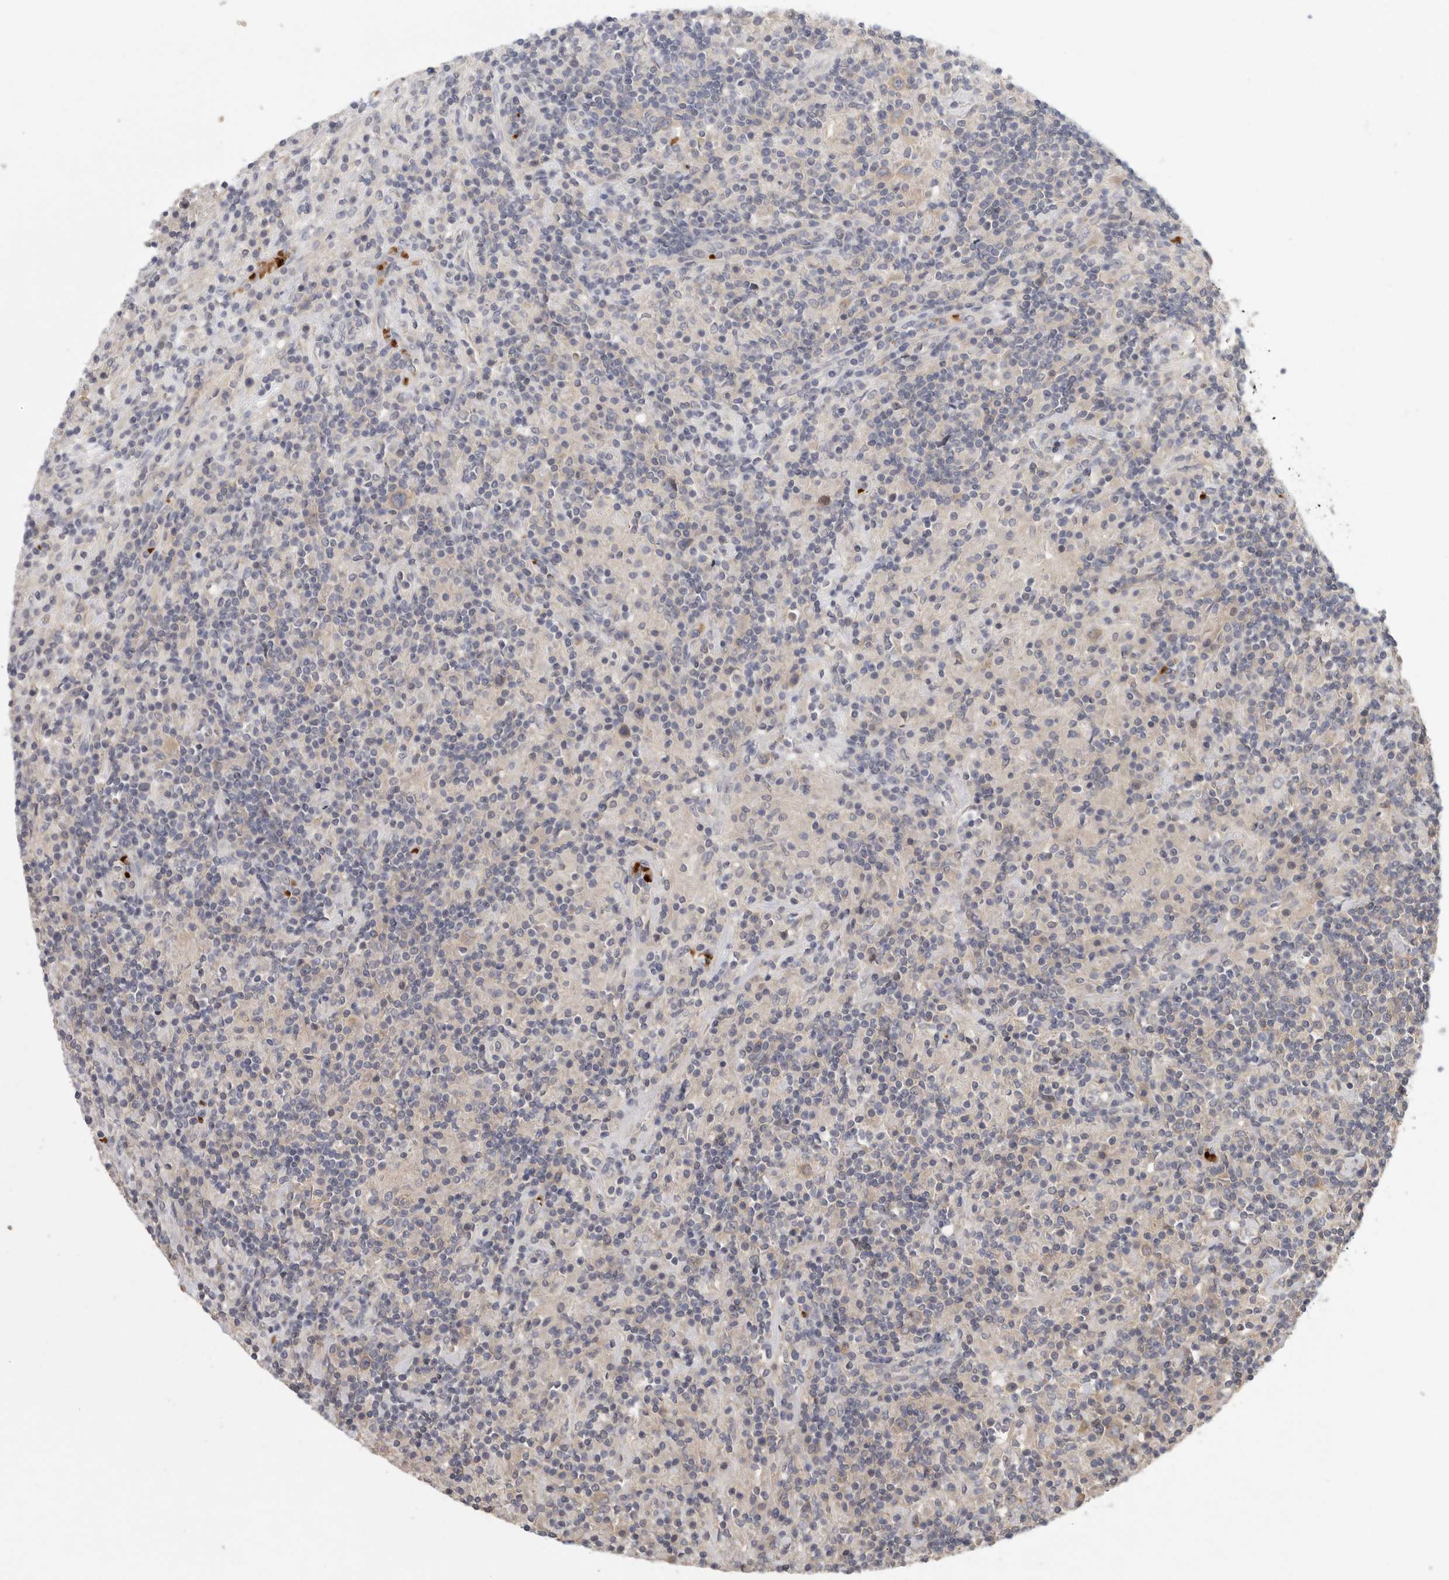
{"staining": {"intensity": "weak", "quantity": "<25%", "location": "cytoplasmic/membranous"}, "tissue": "lymphoma", "cell_type": "Tumor cells", "image_type": "cancer", "snomed": [{"axis": "morphology", "description": "Hodgkin's disease, NOS"}, {"axis": "topography", "description": "Lymph node"}], "caption": "Immunohistochemical staining of lymphoma displays no significant positivity in tumor cells. The staining was performed using DAB to visualize the protein expression in brown, while the nuclei were stained in blue with hematoxylin (Magnification: 20x).", "gene": "CFAP298", "patient": {"sex": "male", "age": 70}}